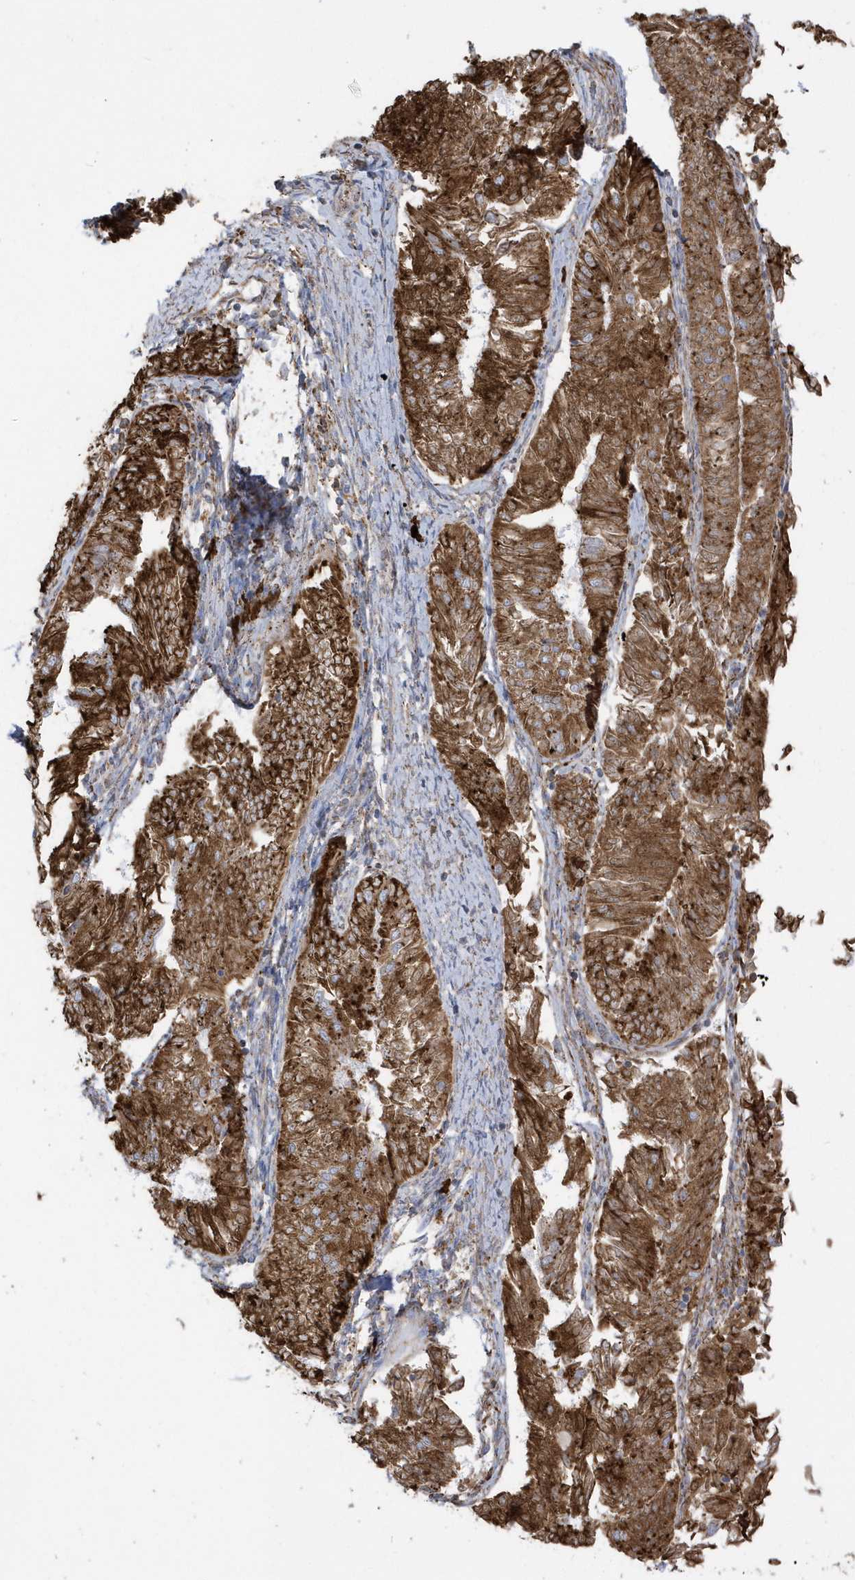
{"staining": {"intensity": "strong", "quantity": ">75%", "location": "cytoplasmic/membranous"}, "tissue": "endometrial cancer", "cell_type": "Tumor cells", "image_type": "cancer", "snomed": [{"axis": "morphology", "description": "Adenocarcinoma, NOS"}, {"axis": "topography", "description": "Endometrium"}], "caption": "Human endometrial cancer stained with a brown dye displays strong cytoplasmic/membranous positive expression in about >75% of tumor cells.", "gene": "PDIA6", "patient": {"sex": "female", "age": 58}}